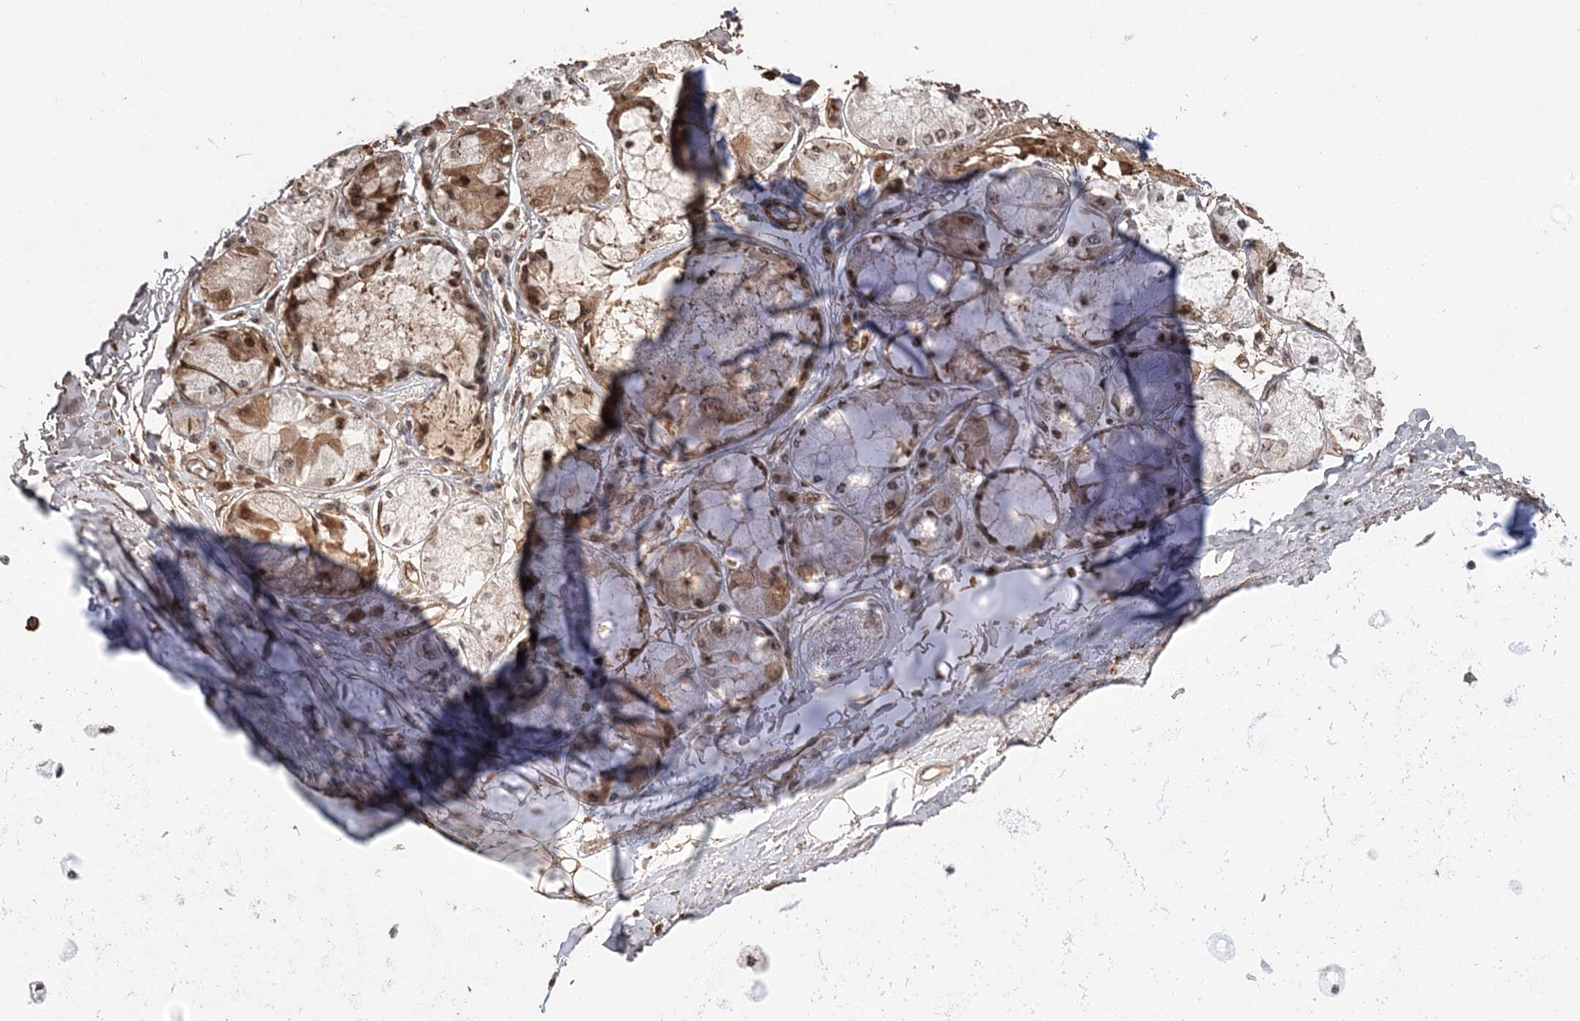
{"staining": {"intensity": "strong", "quantity": ">75%", "location": "cytoplasmic/membranous,nuclear"}, "tissue": "adipose tissue", "cell_type": "Adipocytes", "image_type": "normal", "snomed": [{"axis": "morphology", "description": "Normal tissue, NOS"}, {"axis": "topography", "description": "Cartilage tissue"}, {"axis": "topography", "description": "Bronchus"}, {"axis": "topography", "description": "Lung"}, {"axis": "topography", "description": "Peripheral nerve tissue"}], "caption": "Immunohistochemistry of benign adipose tissue displays high levels of strong cytoplasmic/membranous,nuclear positivity in approximately >75% of adipocytes.", "gene": "RBM17", "patient": {"sex": "female", "age": 49}}